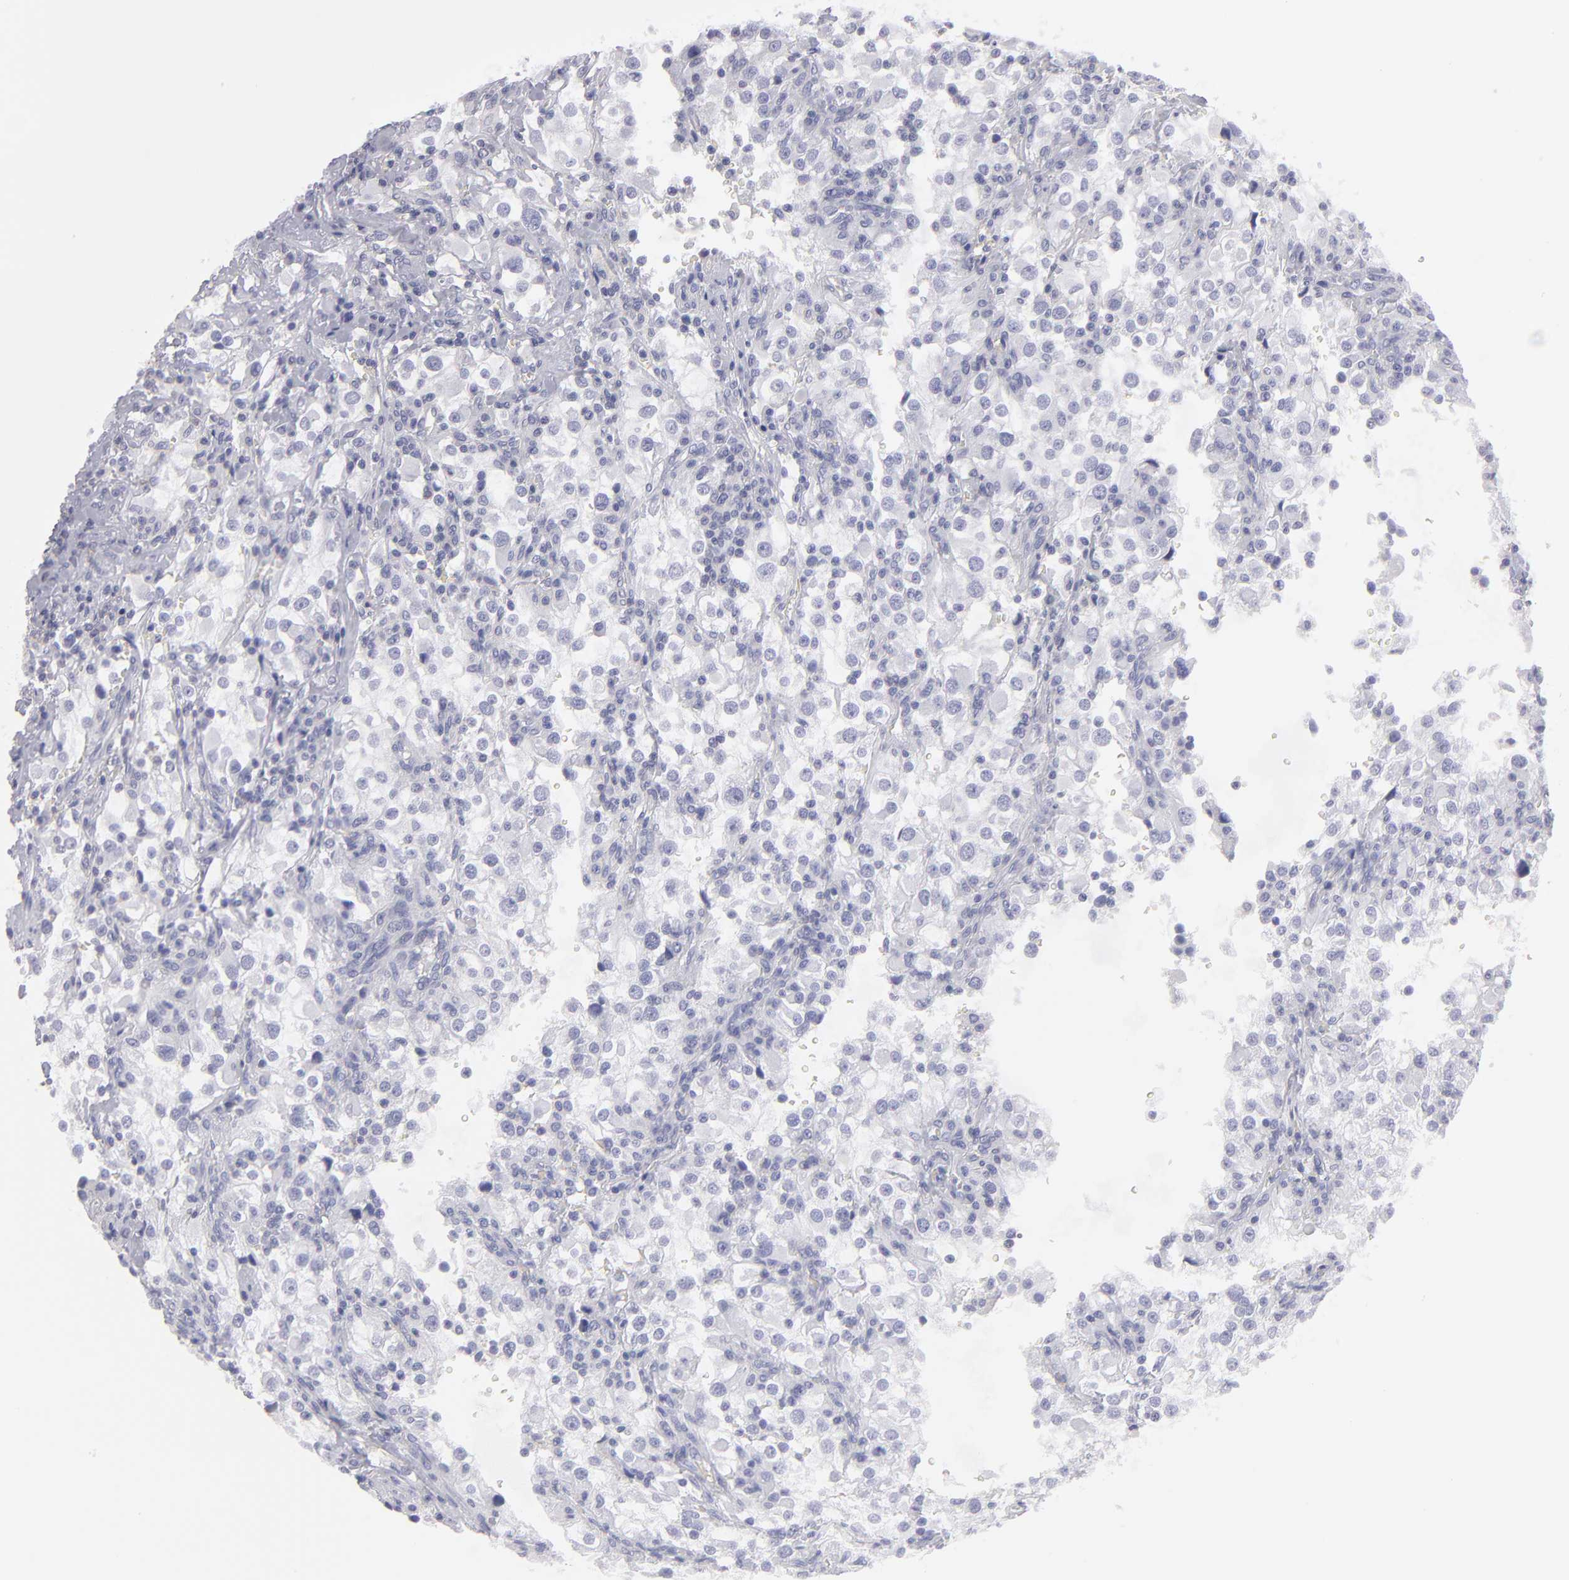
{"staining": {"intensity": "negative", "quantity": "none", "location": "none"}, "tissue": "renal cancer", "cell_type": "Tumor cells", "image_type": "cancer", "snomed": [{"axis": "morphology", "description": "Adenocarcinoma, NOS"}, {"axis": "topography", "description": "Kidney"}], "caption": "An IHC photomicrograph of renal adenocarcinoma is shown. There is no staining in tumor cells of renal adenocarcinoma.", "gene": "ABCB1", "patient": {"sex": "female", "age": 52}}